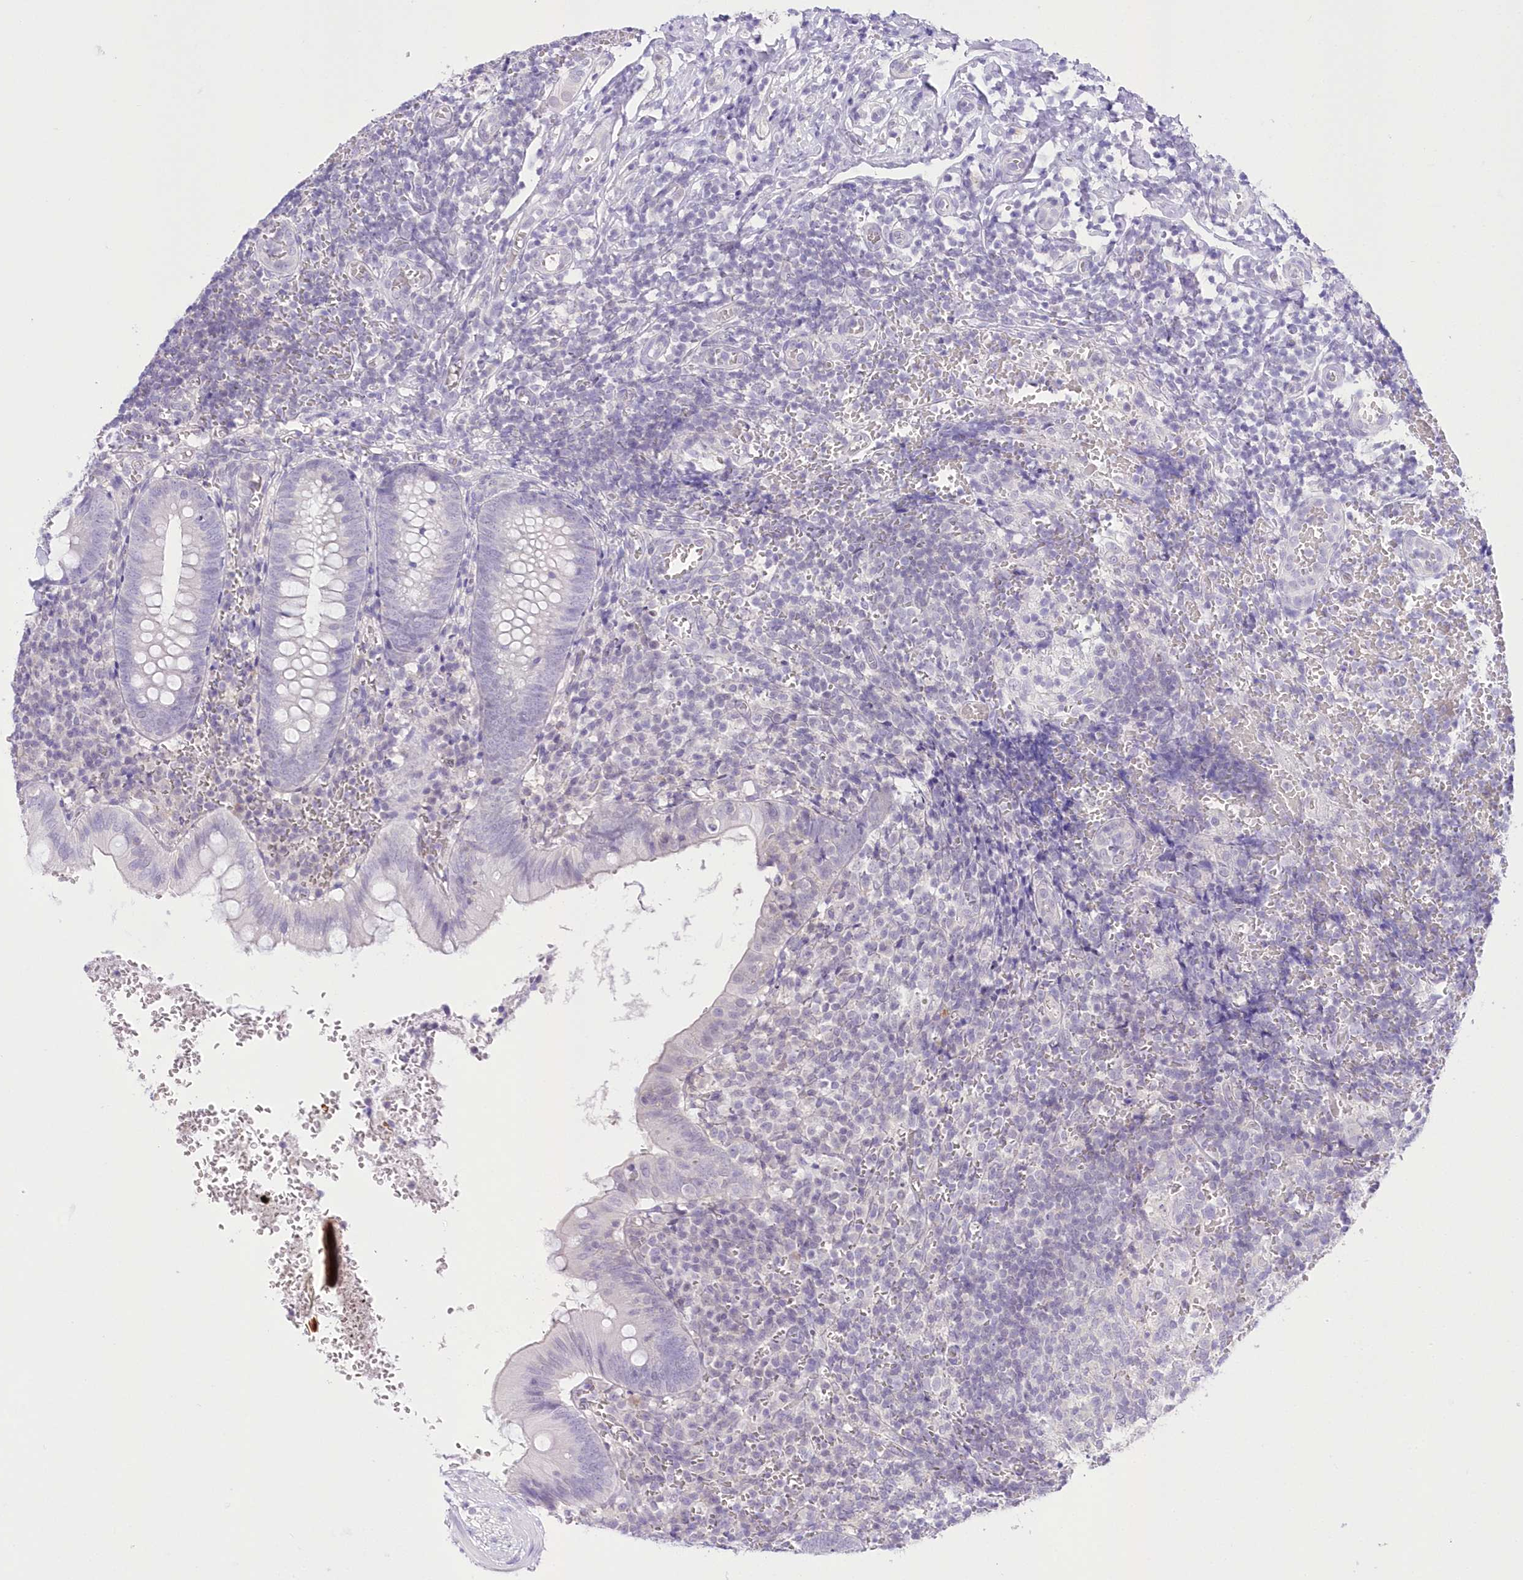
{"staining": {"intensity": "negative", "quantity": "none", "location": "none"}, "tissue": "appendix", "cell_type": "Glandular cells", "image_type": "normal", "snomed": [{"axis": "morphology", "description": "Normal tissue, NOS"}, {"axis": "topography", "description": "Appendix"}], "caption": "Photomicrograph shows no significant protein expression in glandular cells of benign appendix.", "gene": "UBA6", "patient": {"sex": "male", "age": 8}}